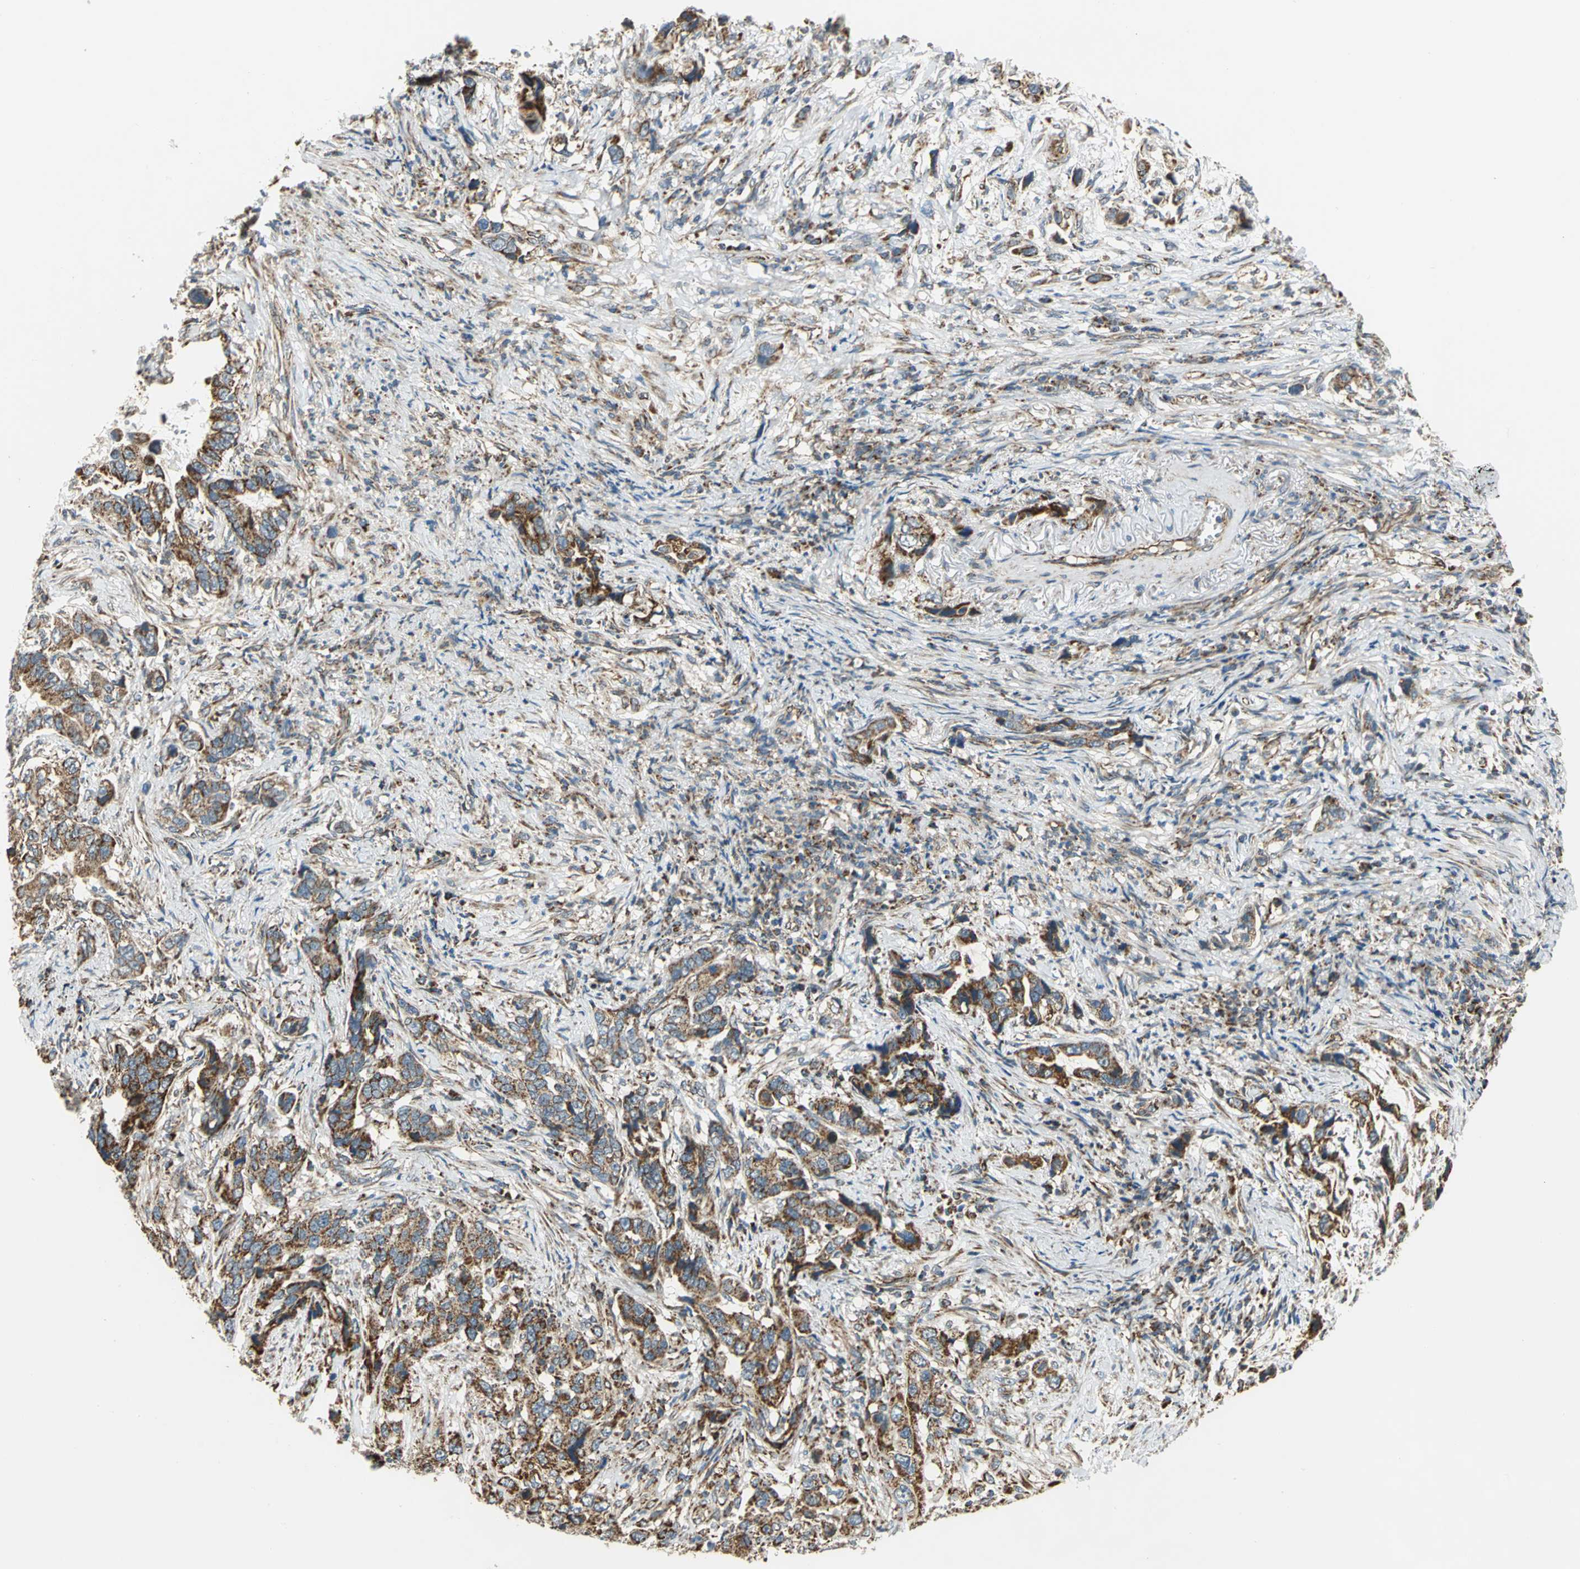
{"staining": {"intensity": "moderate", "quantity": ">75%", "location": "cytoplasmic/membranous"}, "tissue": "stomach cancer", "cell_type": "Tumor cells", "image_type": "cancer", "snomed": [{"axis": "morphology", "description": "Adenocarcinoma, NOS"}, {"axis": "topography", "description": "Stomach, lower"}], "caption": "Stomach cancer (adenocarcinoma) stained for a protein (brown) reveals moderate cytoplasmic/membranous positive staining in approximately >75% of tumor cells.", "gene": "MRPS22", "patient": {"sex": "female", "age": 93}}